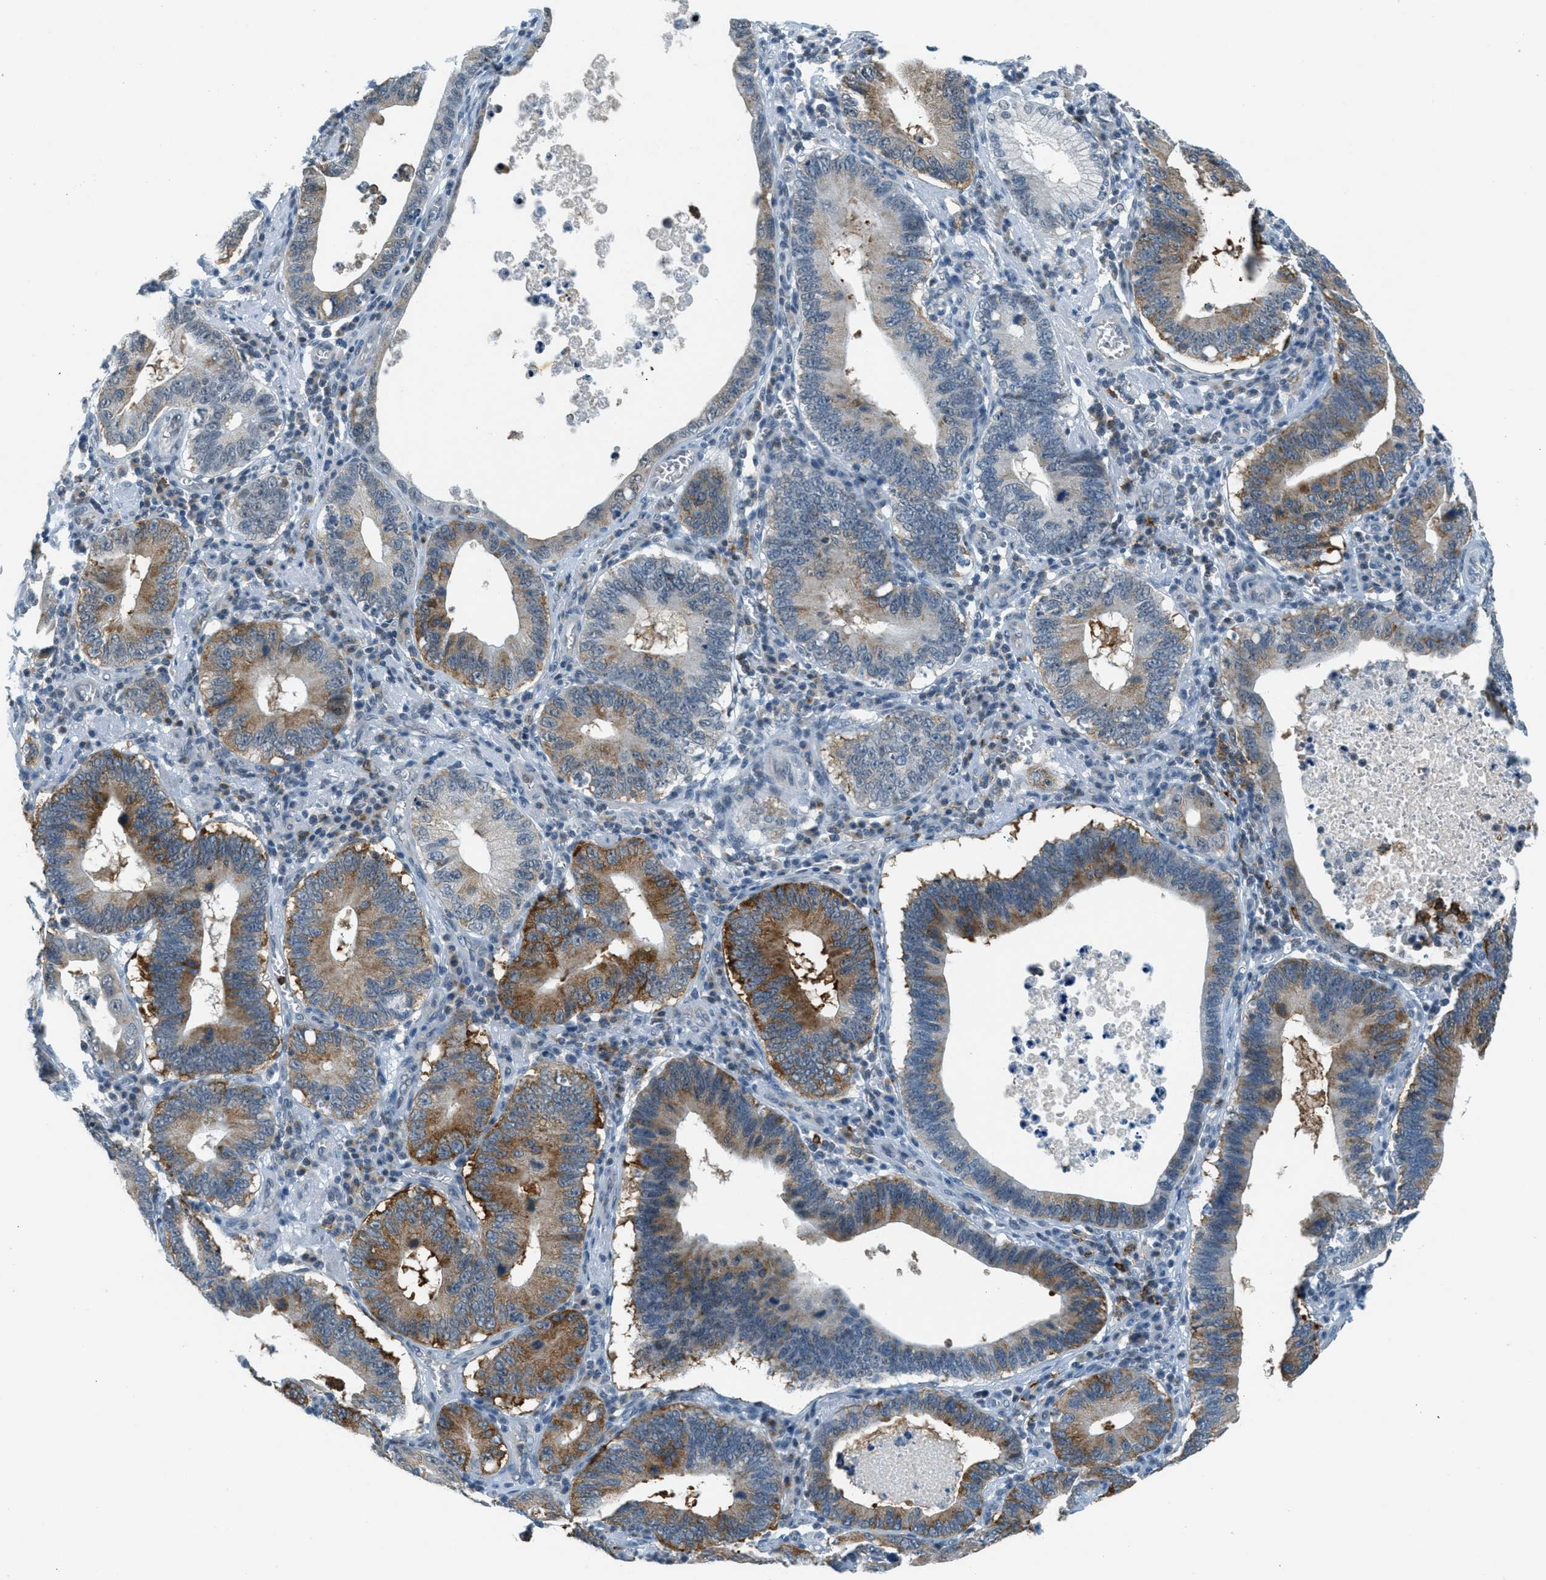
{"staining": {"intensity": "moderate", "quantity": "25%-75%", "location": "cytoplasmic/membranous"}, "tissue": "stomach cancer", "cell_type": "Tumor cells", "image_type": "cancer", "snomed": [{"axis": "morphology", "description": "Adenocarcinoma, NOS"}, {"axis": "topography", "description": "Stomach"}, {"axis": "topography", "description": "Gastric cardia"}], "caption": "Human stomach cancer (adenocarcinoma) stained for a protein (brown) shows moderate cytoplasmic/membranous positive positivity in about 25%-75% of tumor cells.", "gene": "FYN", "patient": {"sex": "male", "age": 59}}